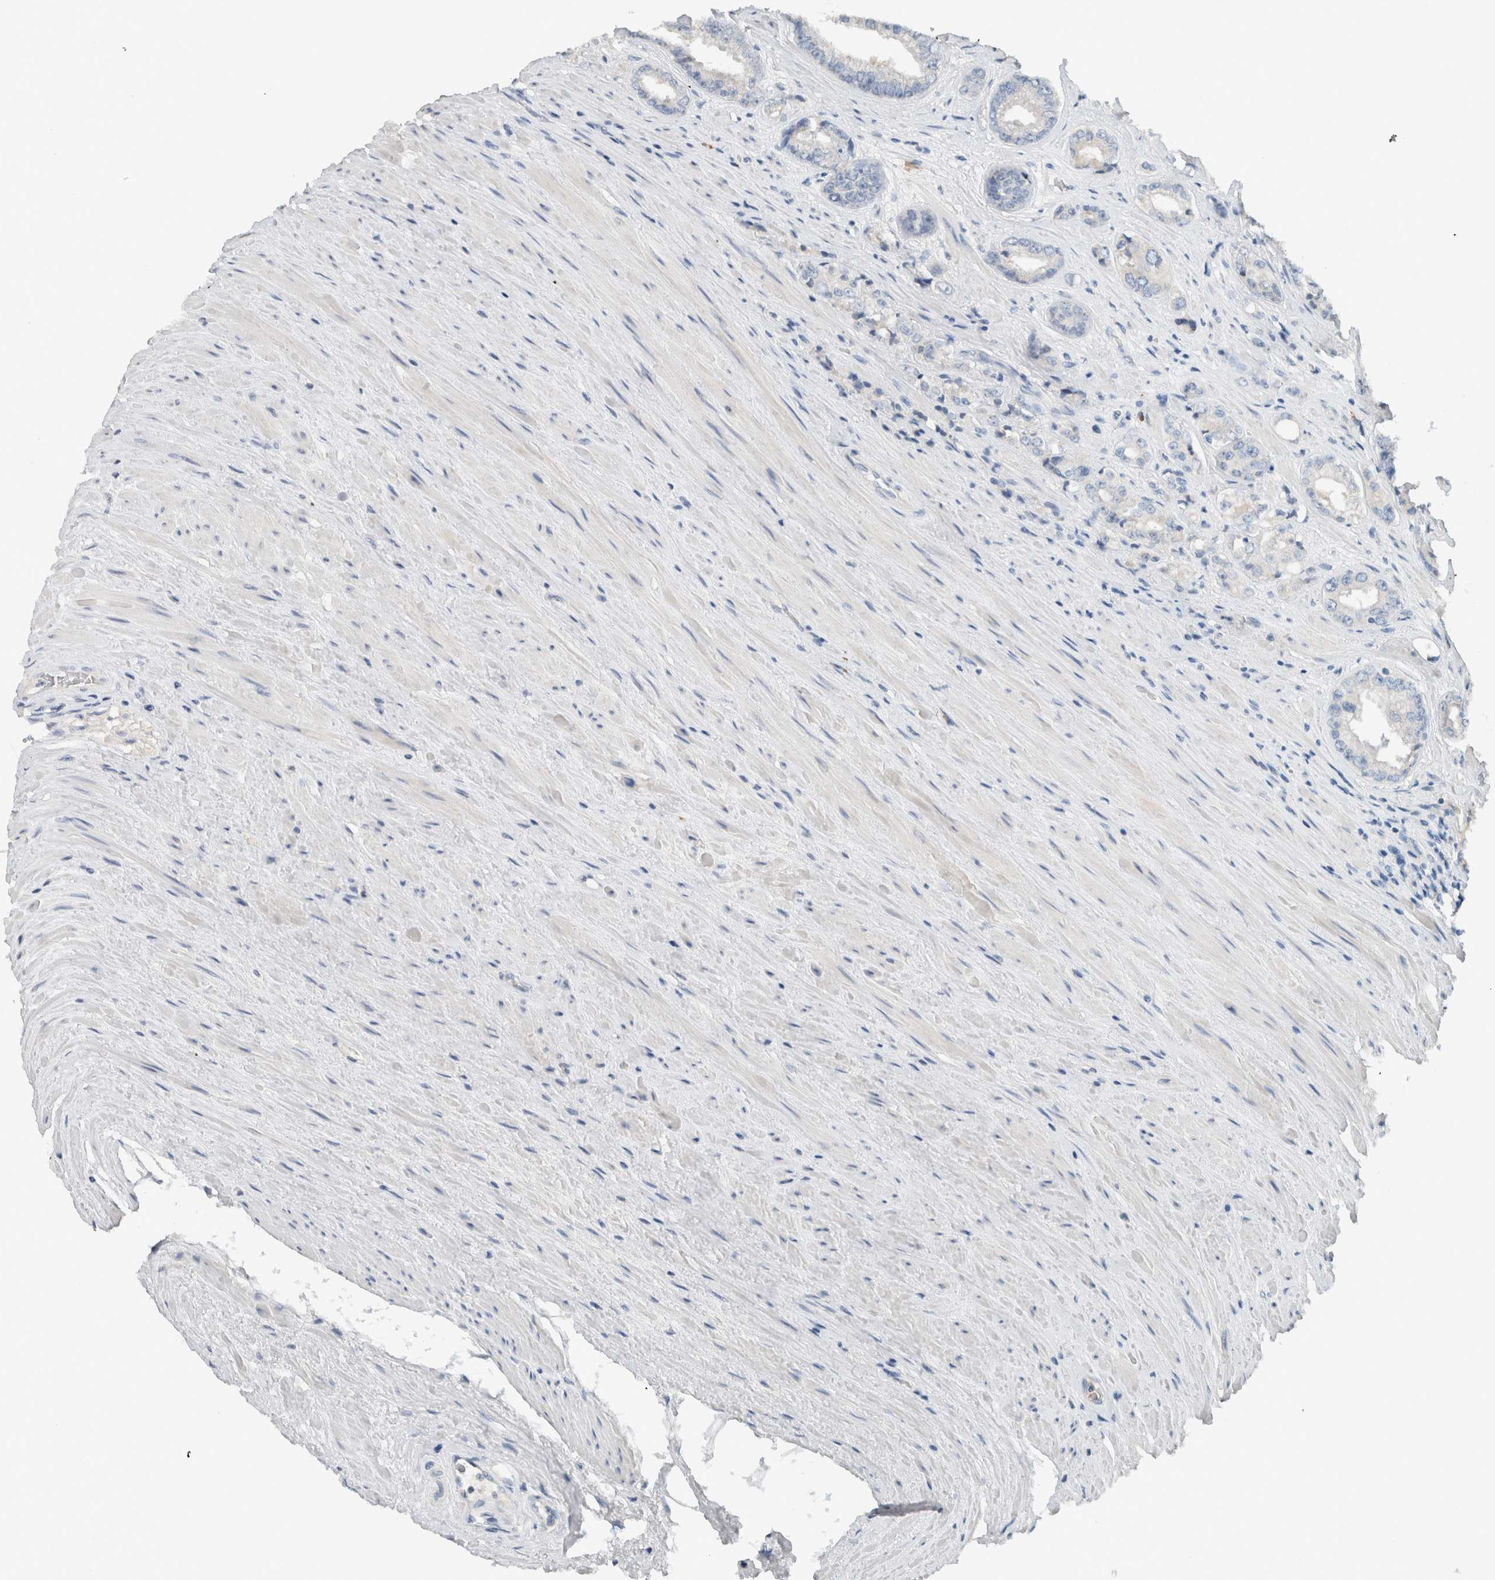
{"staining": {"intensity": "negative", "quantity": "none", "location": "none"}, "tissue": "prostate cancer", "cell_type": "Tumor cells", "image_type": "cancer", "snomed": [{"axis": "morphology", "description": "Adenocarcinoma, High grade"}, {"axis": "topography", "description": "Prostate"}], "caption": "There is no significant expression in tumor cells of adenocarcinoma (high-grade) (prostate). (DAB (3,3'-diaminobenzidine) immunohistochemistry (IHC) with hematoxylin counter stain).", "gene": "DUOX1", "patient": {"sex": "male", "age": 61}}